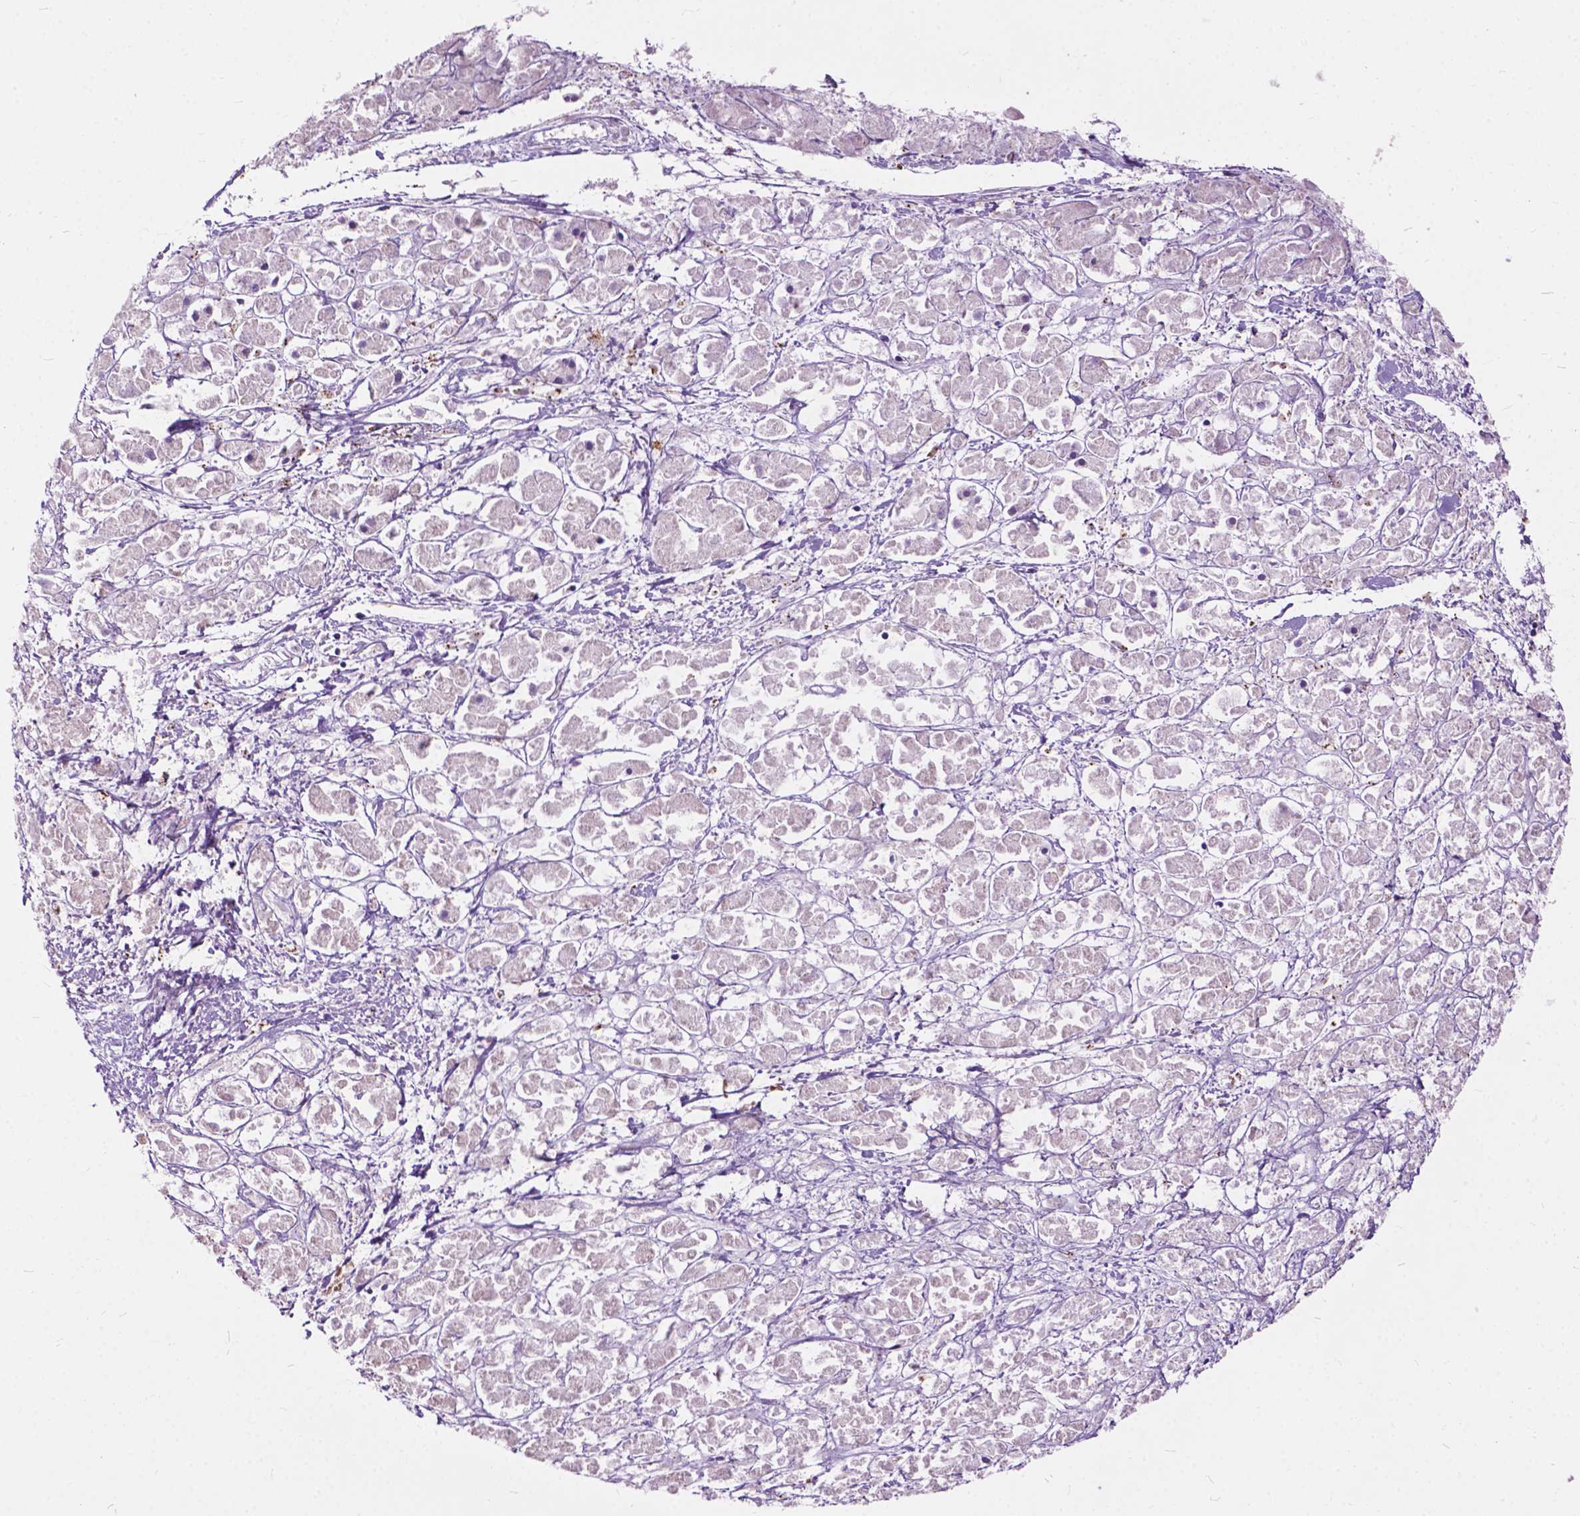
{"staining": {"intensity": "negative", "quantity": "none", "location": "none"}, "tissue": "pancreatic cancer", "cell_type": "Tumor cells", "image_type": "cancer", "snomed": [{"axis": "morphology", "description": "Adenocarcinoma, NOS"}, {"axis": "topography", "description": "Pancreas"}], "caption": "Immunohistochemical staining of human pancreatic adenocarcinoma exhibits no significant positivity in tumor cells.", "gene": "PRR35", "patient": {"sex": "male", "age": 61}}